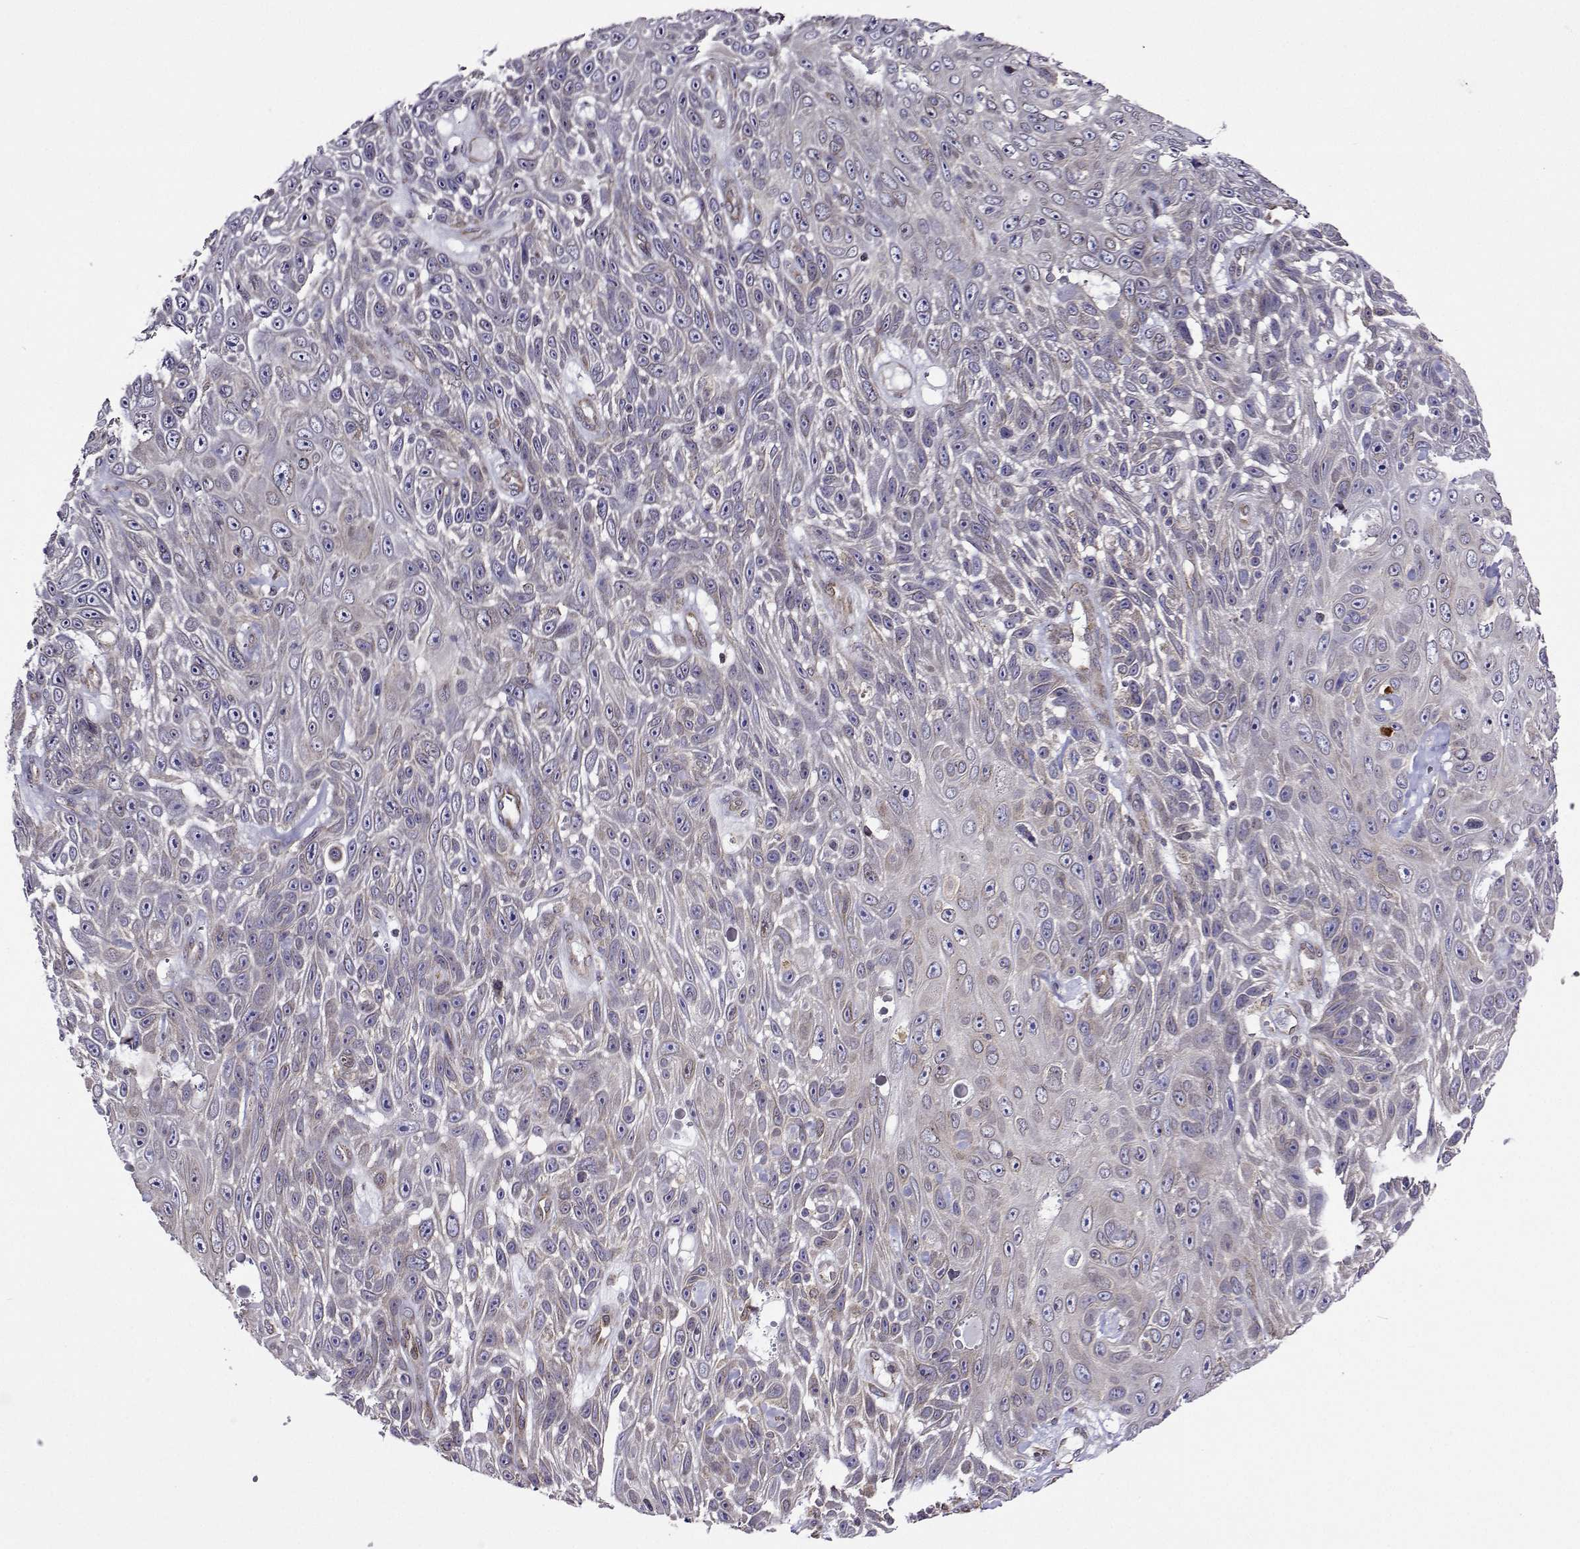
{"staining": {"intensity": "negative", "quantity": "none", "location": "none"}, "tissue": "skin cancer", "cell_type": "Tumor cells", "image_type": "cancer", "snomed": [{"axis": "morphology", "description": "Squamous cell carcinoma, NOS"}, {"axis": "topography", "description": "Skin"}], "caption": "Tumor cells are negative for protein expression in human squamous cell carcinoma (skin).", "gene": "PGRMC2", "patient": {"sex": "male", "age": 82}}